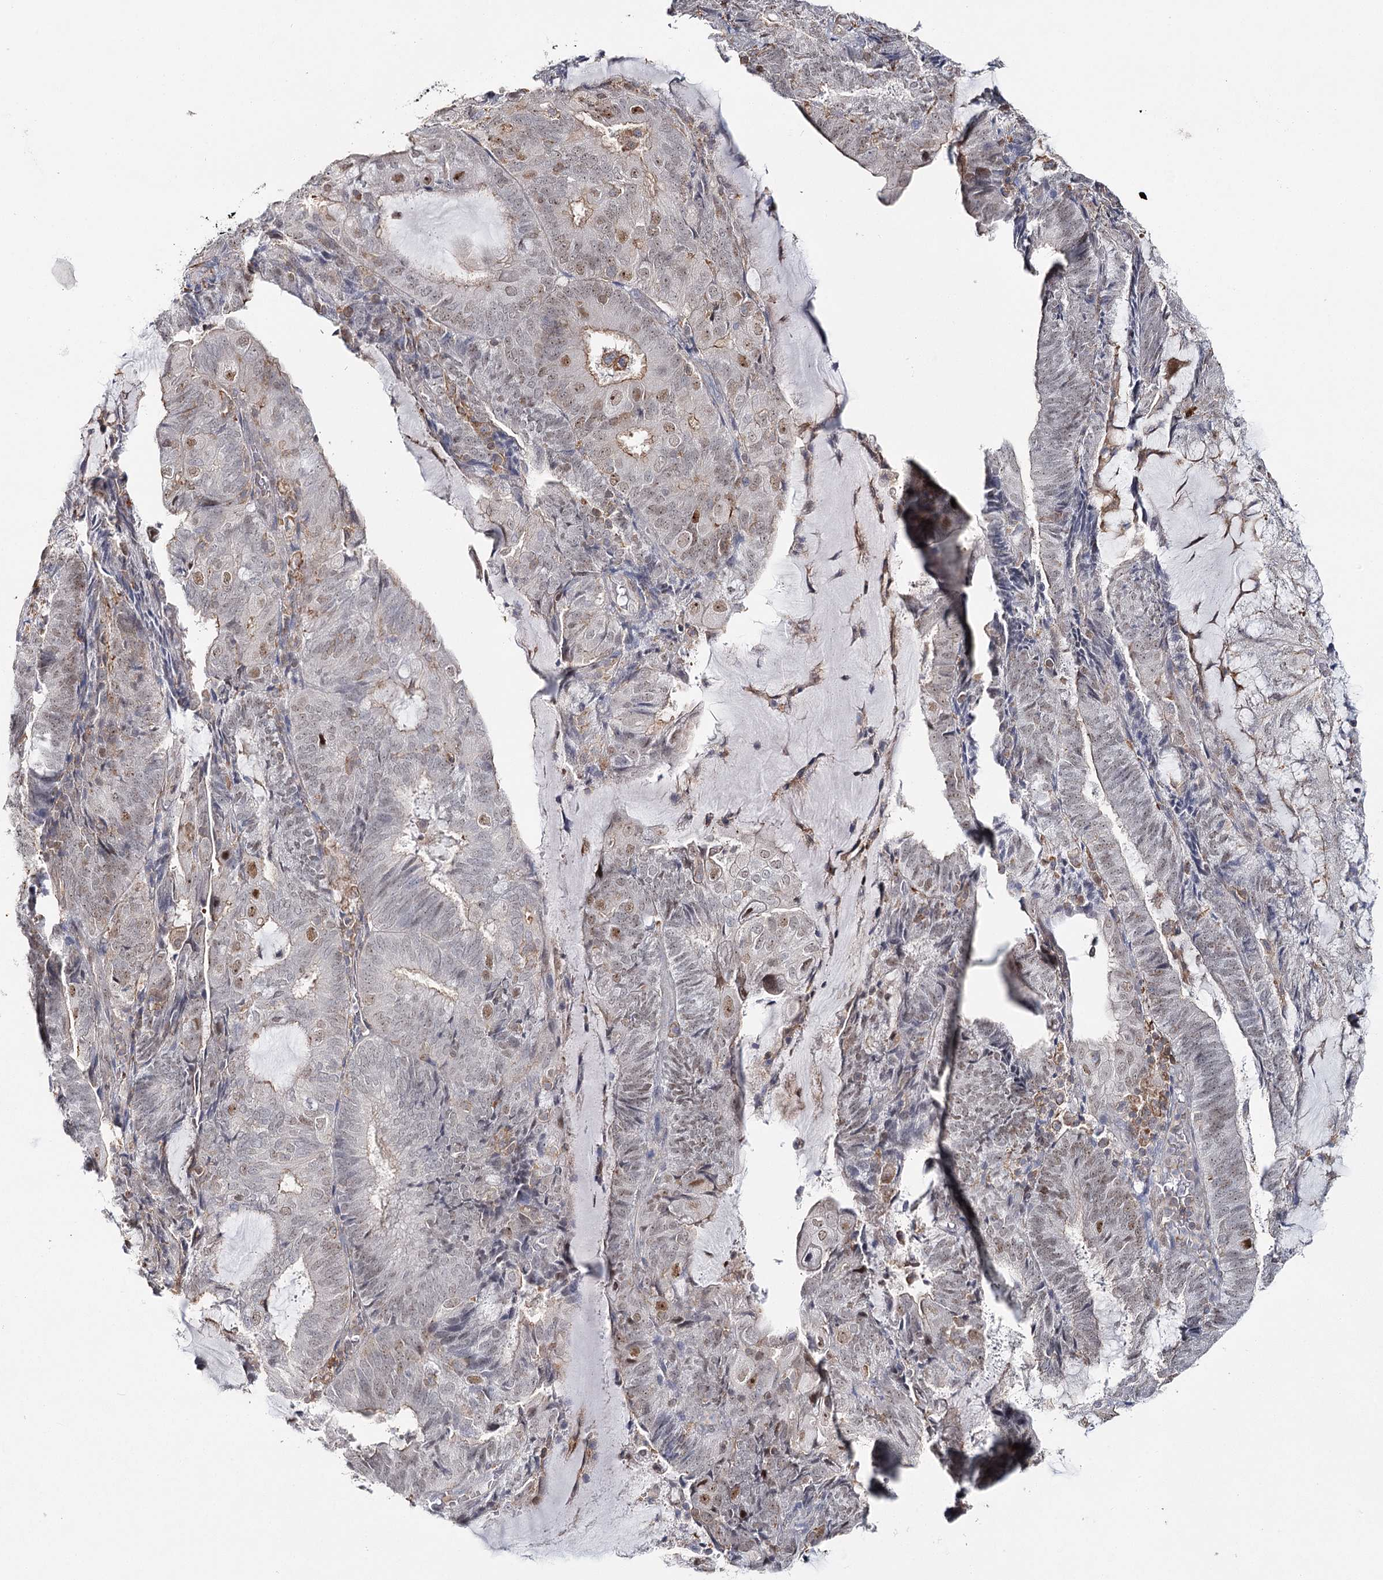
{"staining": {"intensity": "weak", "quantity": "25%-75%", "location": "nuclear"}, "tissue": "endometrial cancer", "cell_type": "Tumor cells", "image_type": "cancer", "snomed": [{"axis": "morphology", "description": "Adenocarcinoma, NOS"}, {"axis": "topography", "description": "Endometrium"}], "caption": "Immunohistochemistry histopathology image of neoplastic tissue: endometrial cancer (adenocarcinoma) stained using immunohistochemistry demonstrates low levels of weak protein expression localized specifically in the nuclear of tumor cells, appearing as a nuclear brown color.", "gene": "ZC3H8", "patient": {"sex": "female", "age": 81}}